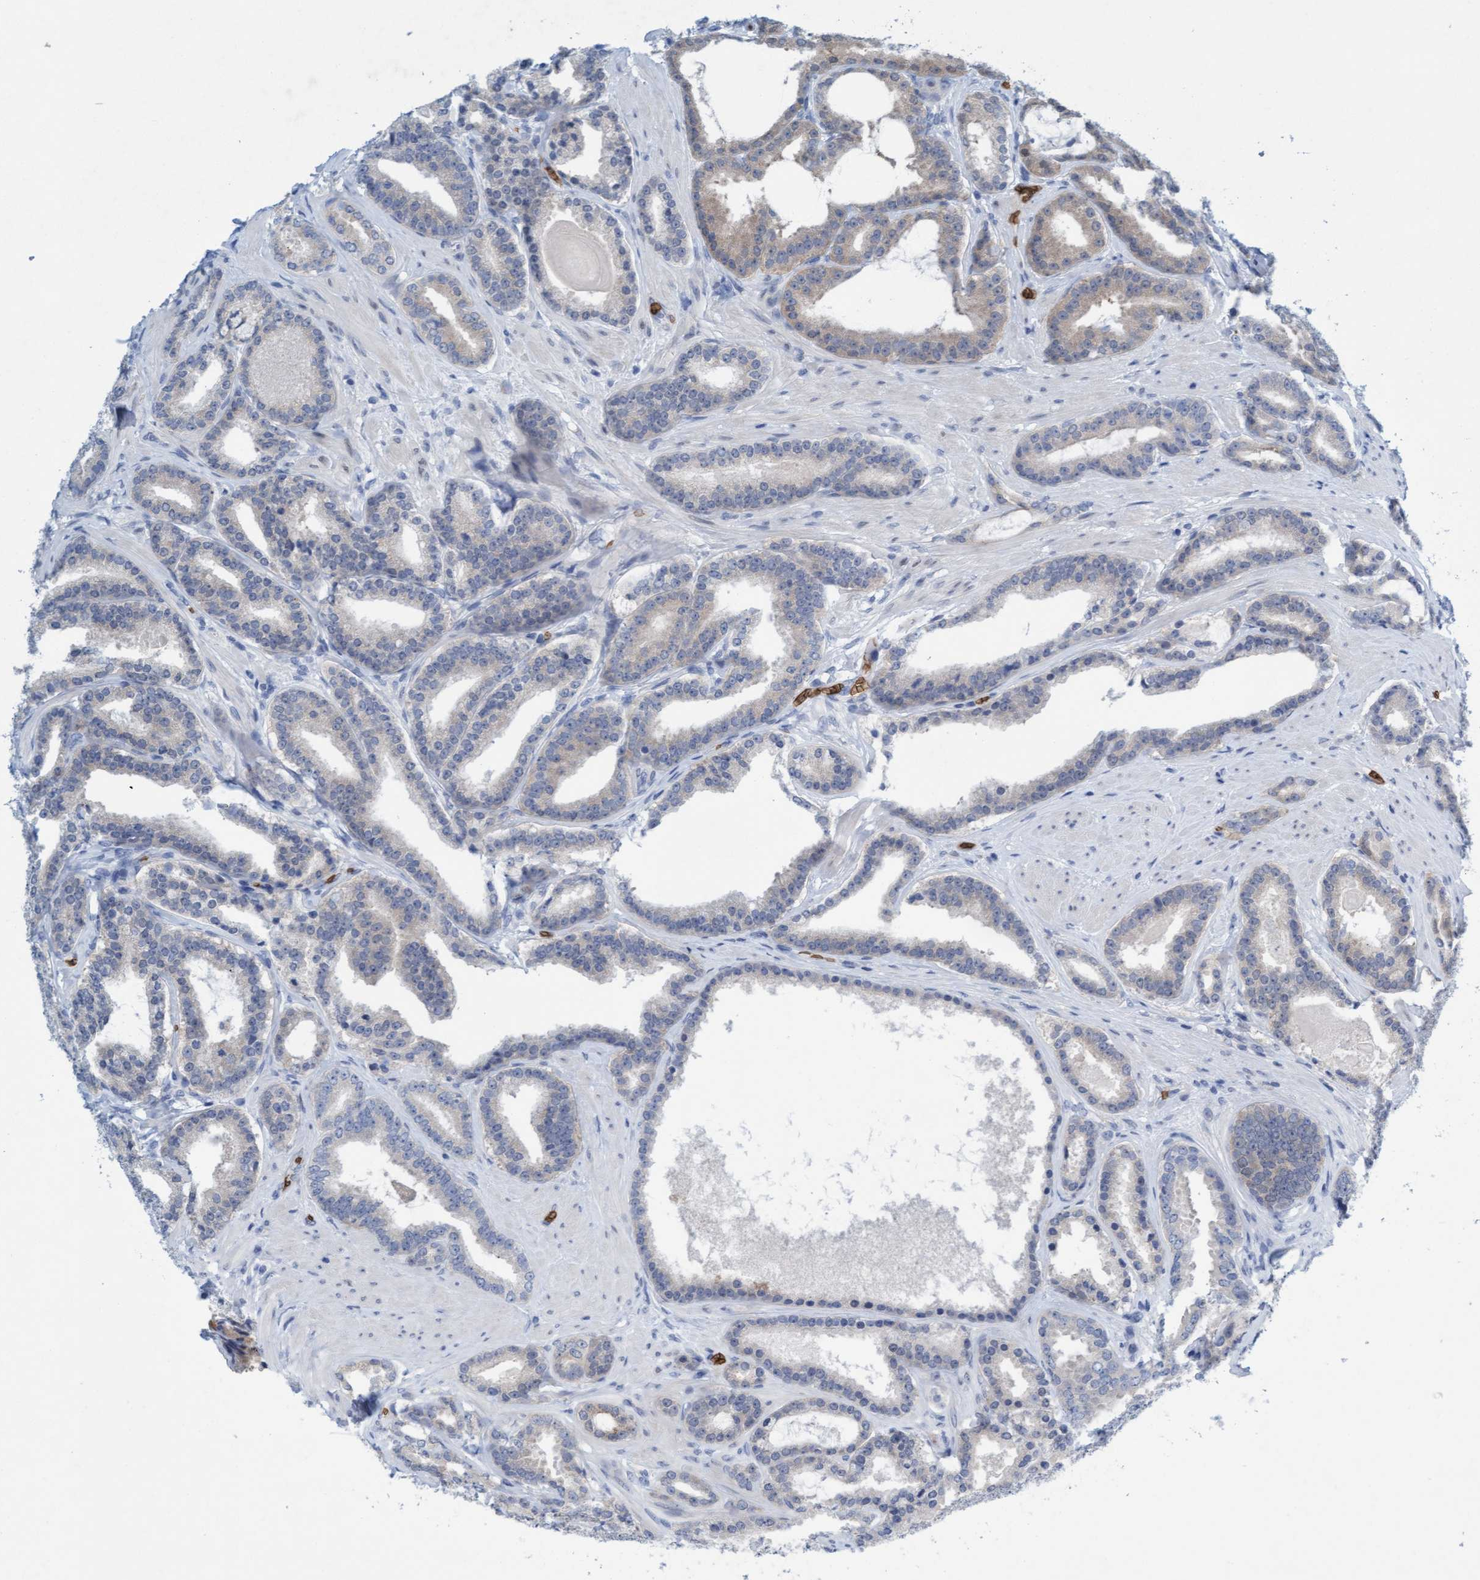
{"staining": {"intensity": "weak", "quantity": "25%-75%", "location": "cytoplasmic/membranous"}, "tissue": "prostate cancer", "cell_type": "Tumor cells", "image_type": "cancer", "snomed": [{"axis": "morphology", "description": "Adenocarcinoma, High grade"}, {"axis": "topography", "description": "Prostate"}], "caption": "Protein staining of adenocarcinoma (high-grade) (prostate) tissue demonstrates weak cytoplasmic/membranous staining in approximately 25%-75% of tumor cells. (Stains: DAB (3,3'-diaminobenzidine) in brown, nuclei in blue, Microscopy: brightfield microscopy at high magnification).", "gene": "SPEM2", "patient": {"sex": "male", "age": 60}}